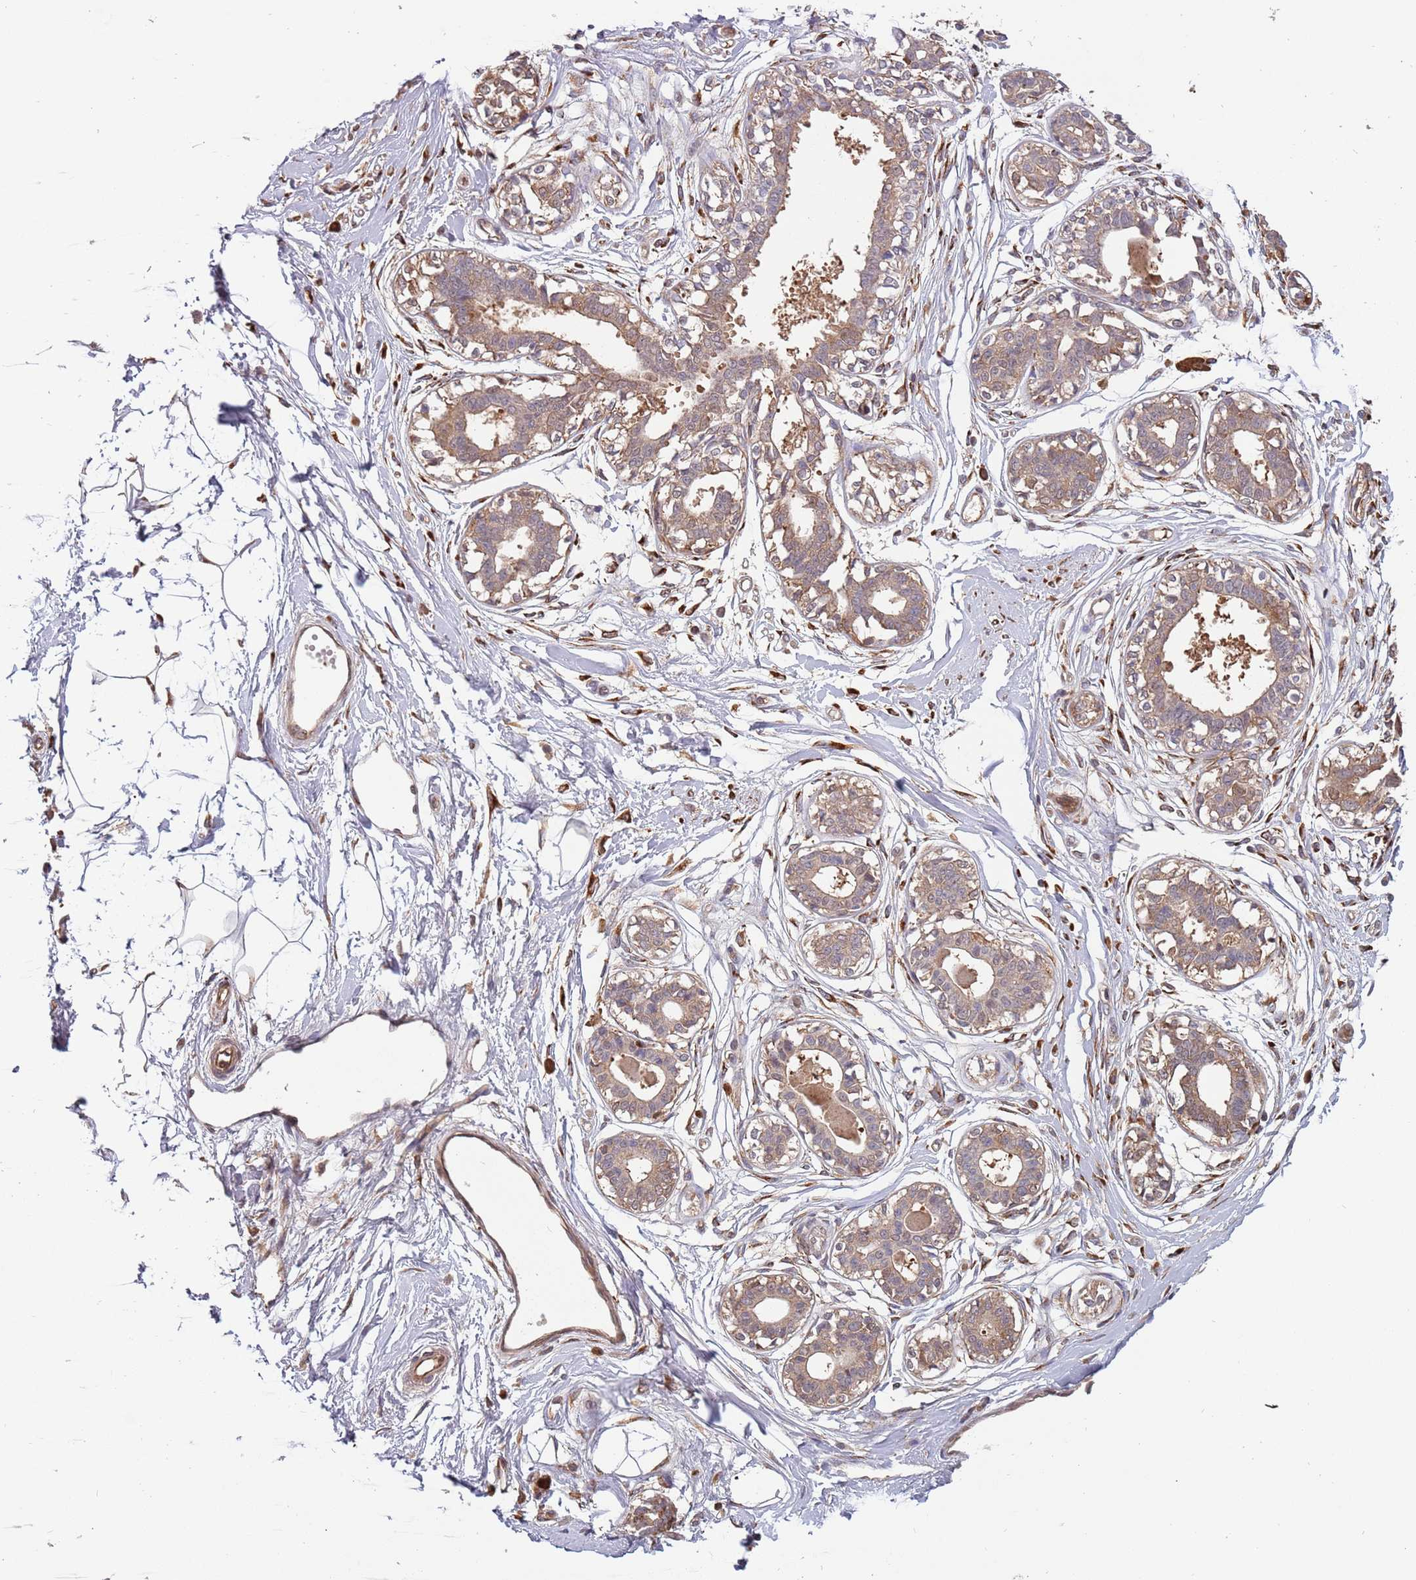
{"staining": {"intensity": "moderate", "quantity": "<25%", "location": "cytoplasmic/membranous"}, "tissue": "breast", "cell_type": "Adipocytes", "image_type": "normal", "snomed": [{"axis": "morphology", "description": "Normal tissue, NOS"}, {"axis": "topography", "description": "Breast"}], "caption": "Human breast stained with a brown dye exhibits moderate cytoplasmic/membranous positive positivity in approximately <25% of adipocytes.", "gene": "COG4", "patient": {"sex": "female", "age": 45}}